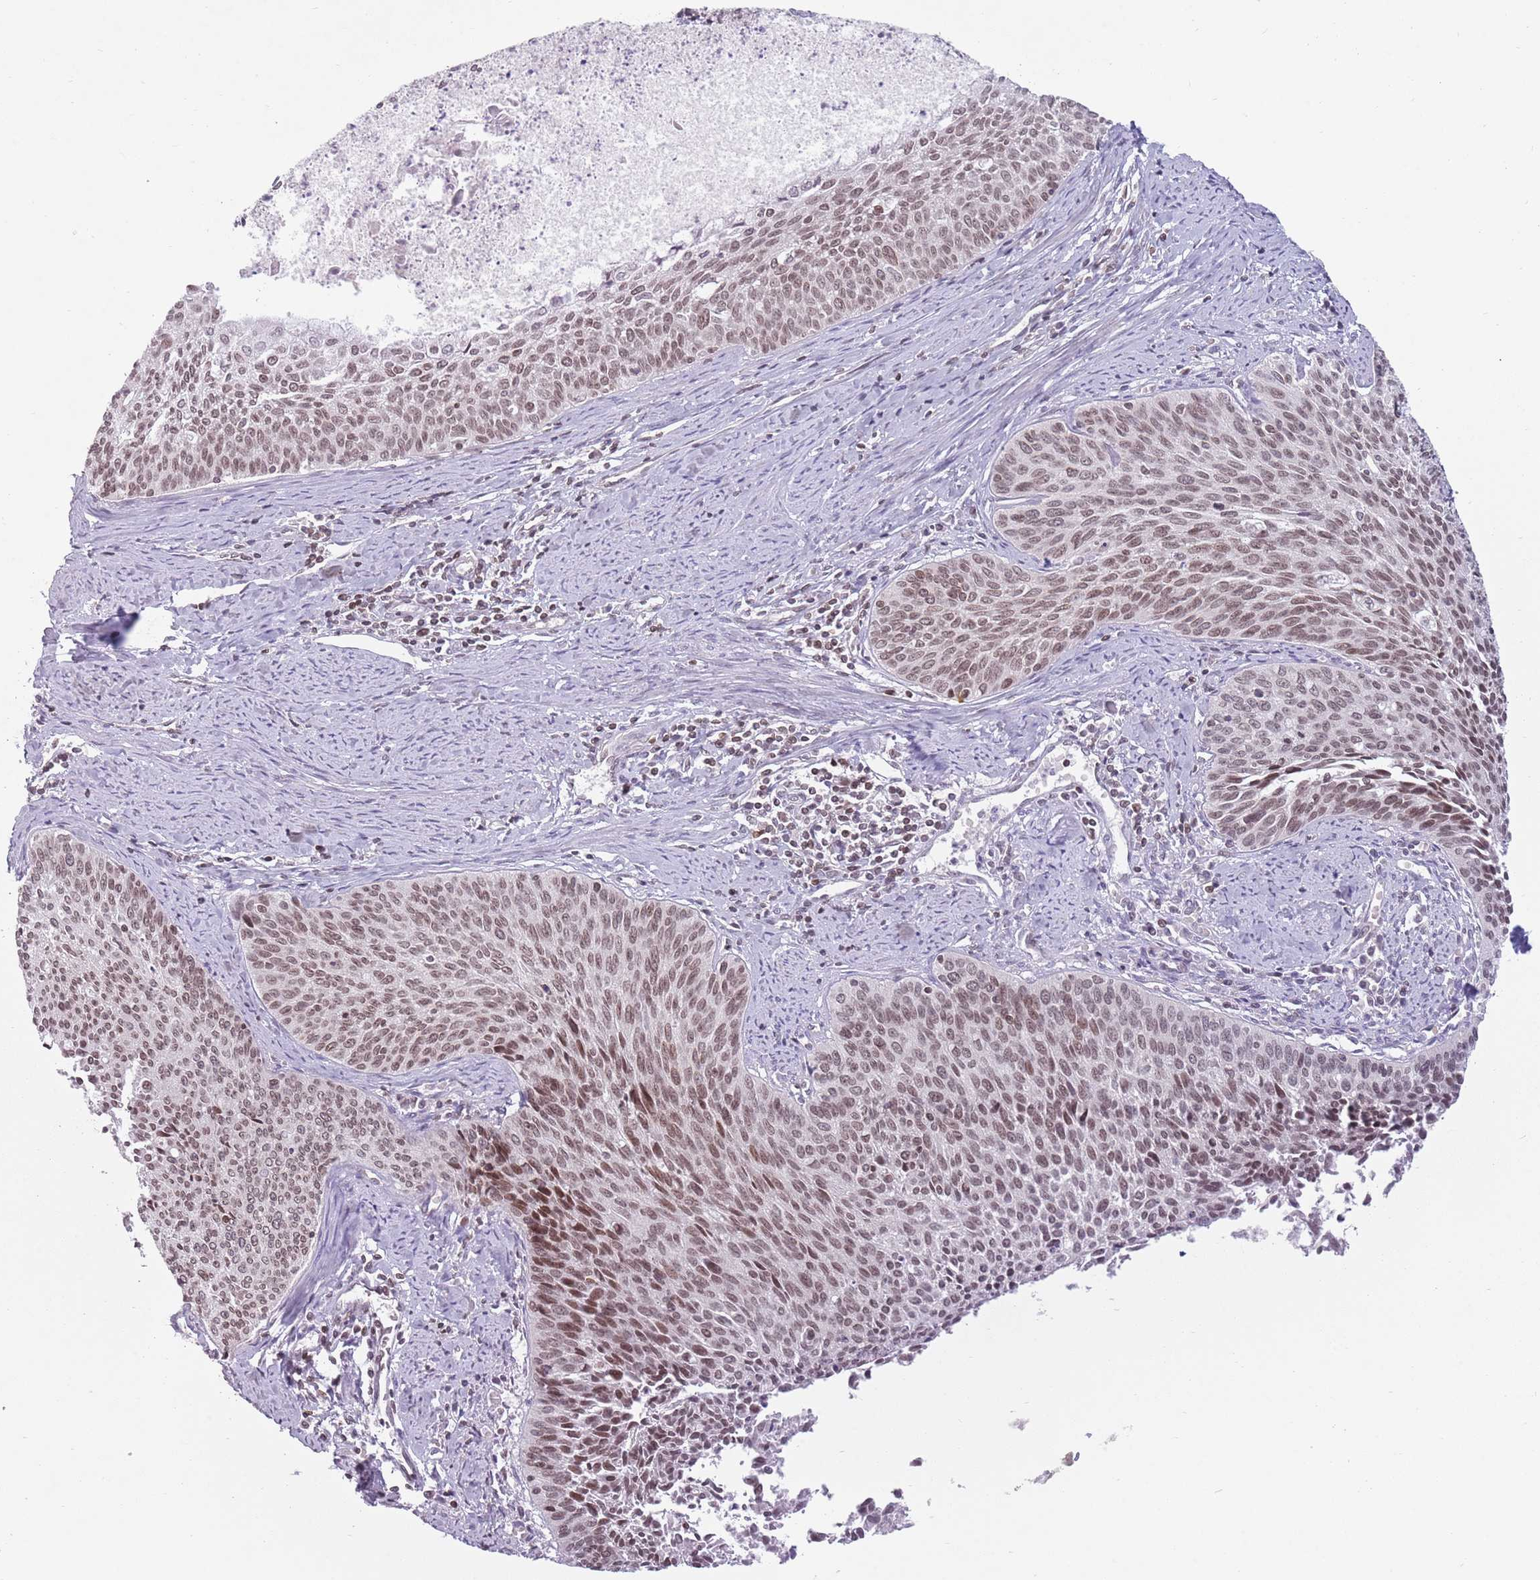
{"staining": {"intensity": "moderate", "quantity": ">75%", "location": "nuclear"}, "tissue": "cervical cancer", "cell_type": "Tumor cells", "image_type": "cancer", "snomed": [{"axis": "morphology", "description": "Squamous cell carcinoma, NOS"}, {"axis": "topography", "description": "Cervix"}], "caption": "Moderate nuclear protein staining is identified in about >75% of tumor cells in cervical cancer (squamous cell carcinoma).", "gene": "ZNF574", "patient": {"sex": "female", "age": 55}}